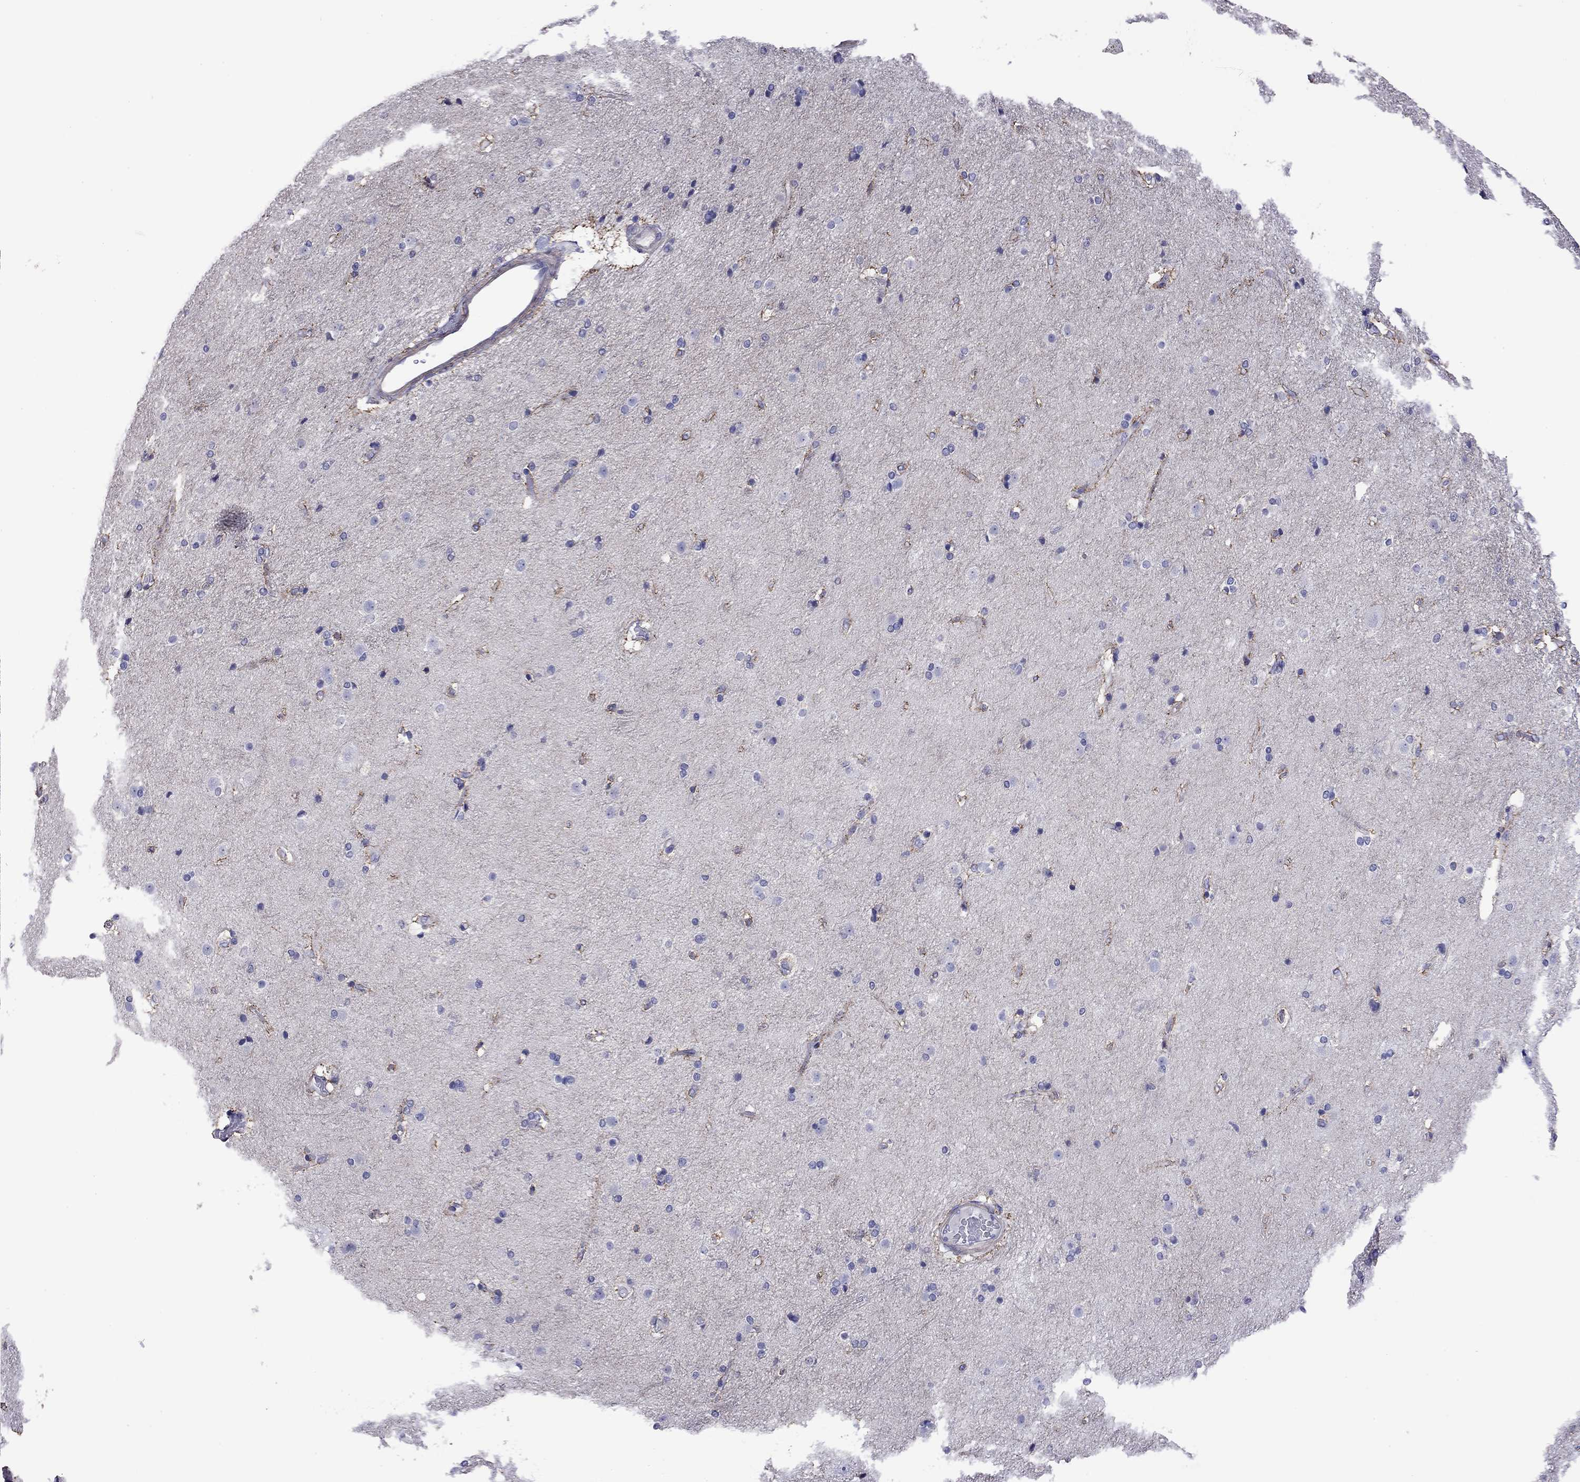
{"staining": {"intensity": "negative", "quantity": "none", "location": "none"}, "tissue": "caudate", "cell_type": "Glial cells", "image_type": "normal", "snomed": [{"axis": "morphology", "description": "Normal tissue, NOS"}, {"axis": "topography", "description": "Lateral ventricle wall"}], "caption": "This is an immunohistochemistry histopathology image of unremarkable human caudate. There is no staining in glial cells.", "gene": "KIAA2012", "patient": {"sex": "male", "age": 54}}